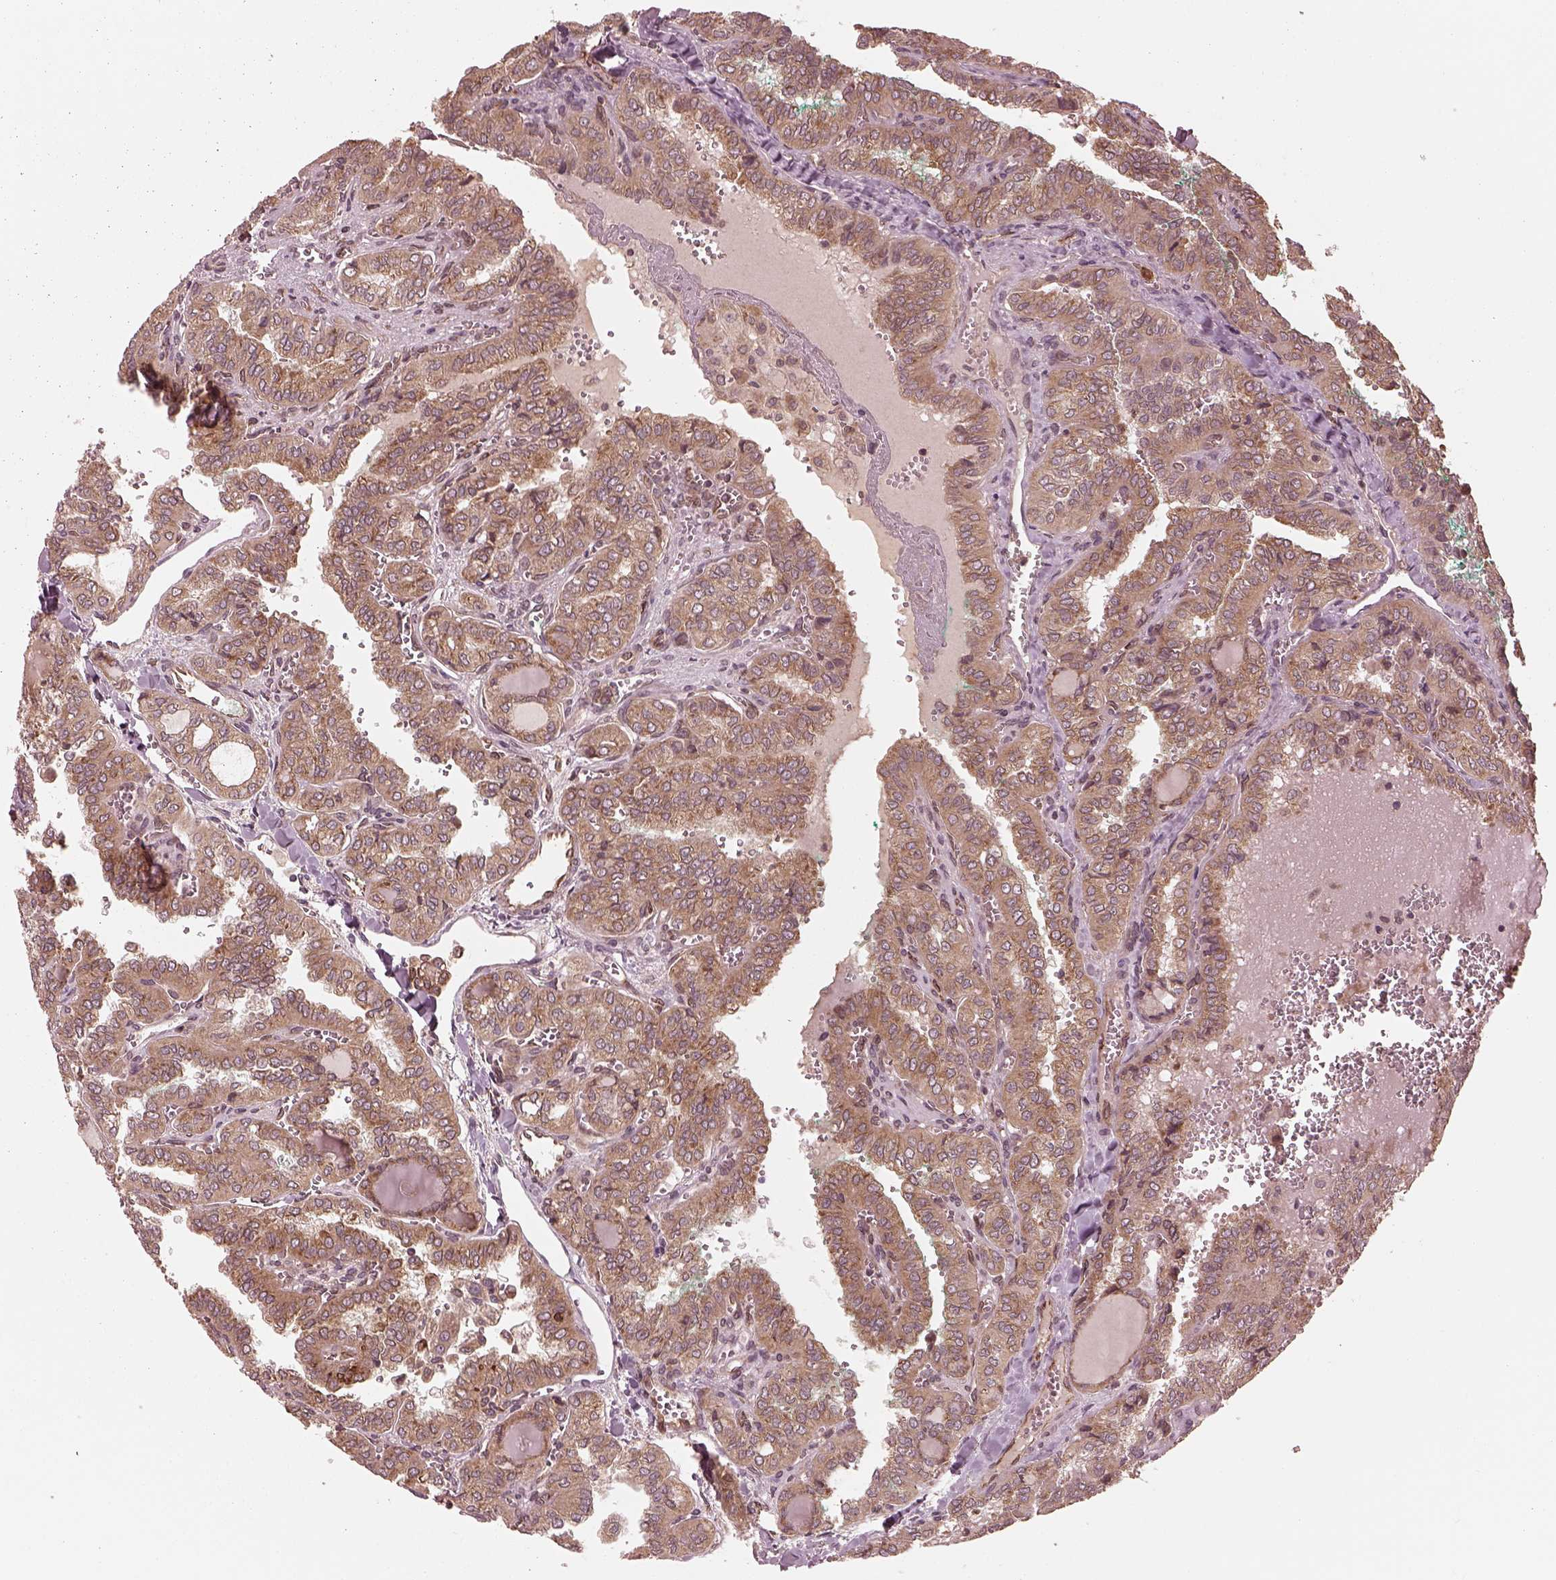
{"staining": {"intensity": "moderate", "quantity": ">75%", "location": "cytoplasmic/membranous"}, "tissue": "thyroid cancer", "cell_type": "Tumor cells", "image_type": "cancer", "snomed": [{"axis": "morphology", "description": "Papillary adenocarcinoma, NOS"}, {"axis": "topography", "description": "Thyroid gland"}], "caption": "Protein analysis of thyroid cancer (papillary adenocarcinoma) tissue demonstrates moderate cytoplasmic/membranous positivity in approximately >75% of tumor cells.", "gene": "AGPAT1", "patient": {"sex": "female", "age": 41}}